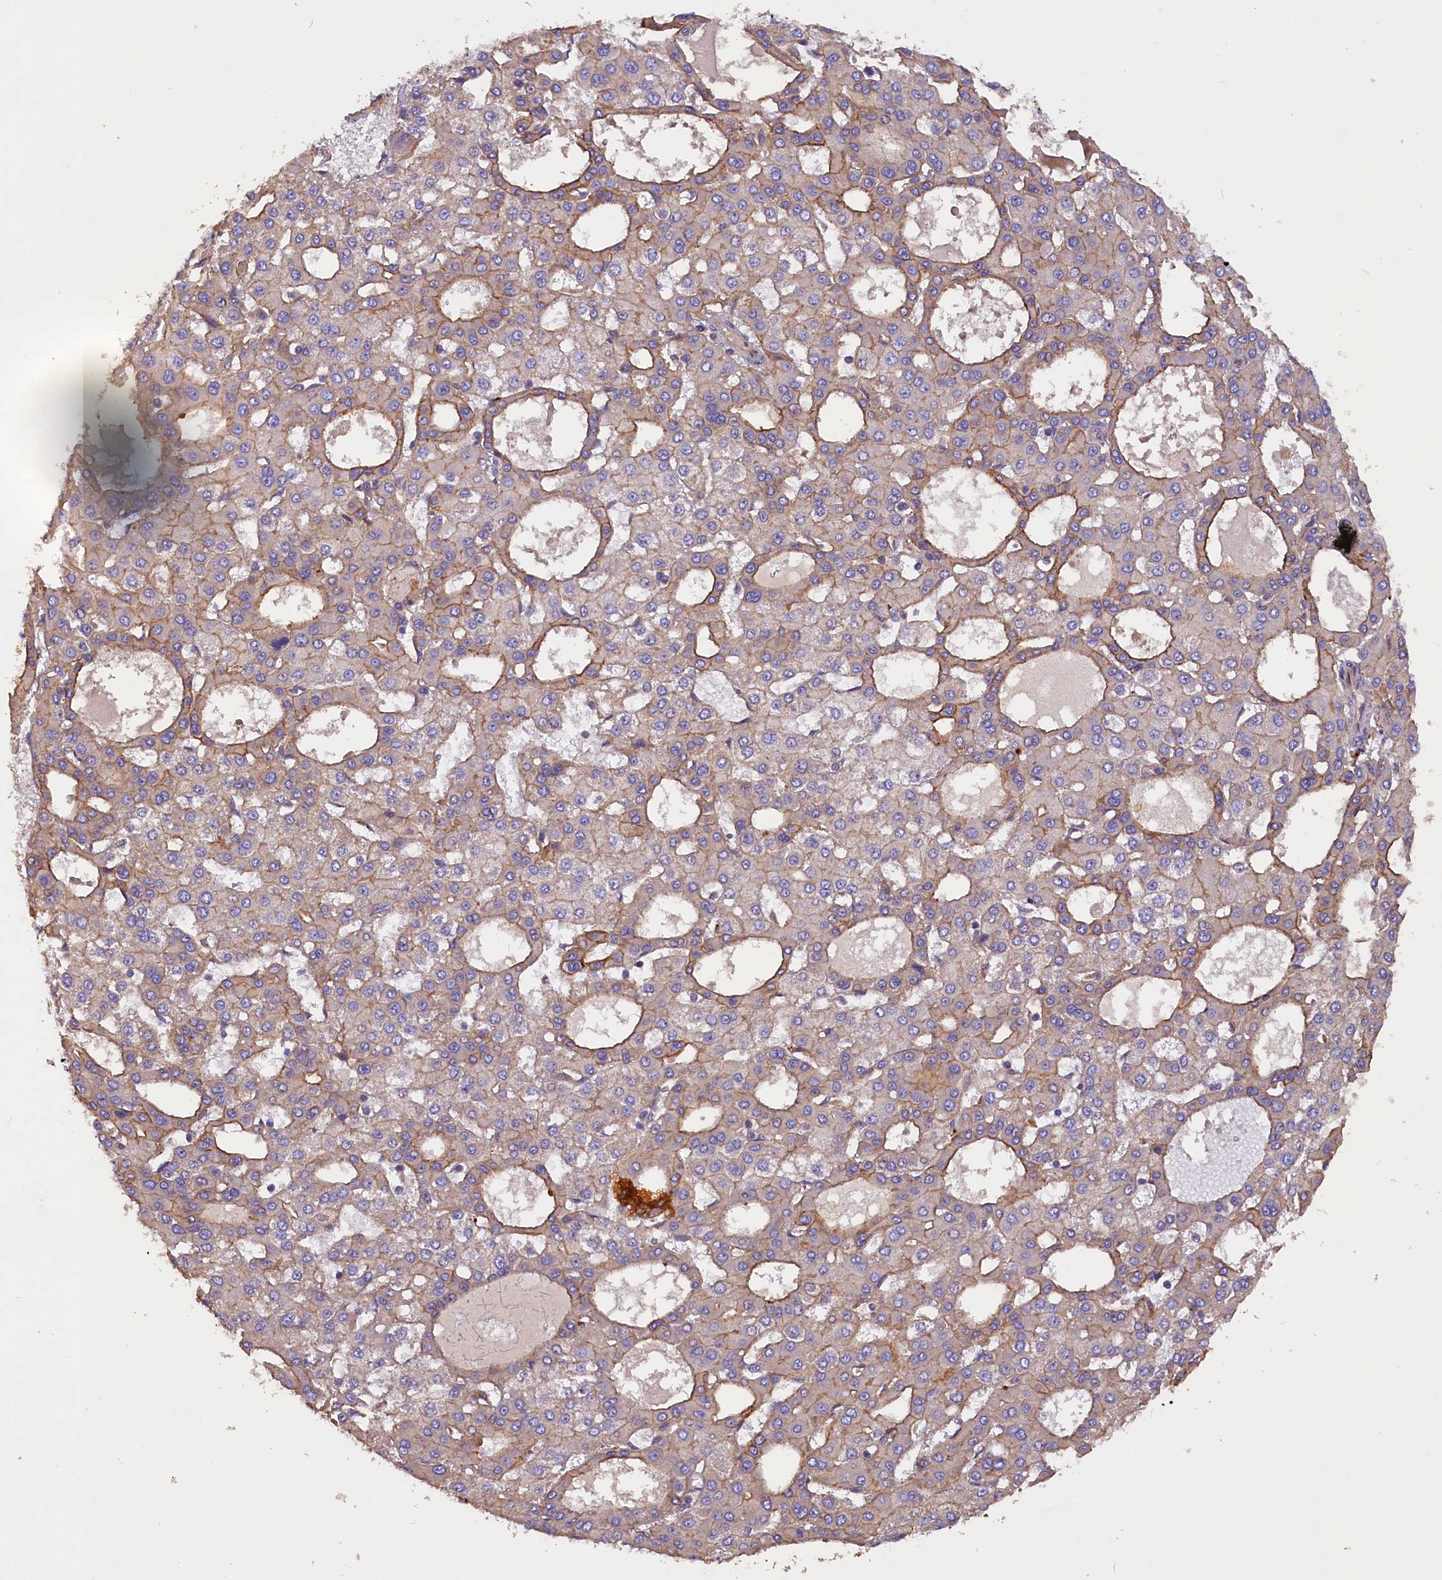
{"staining": {"intensity": "moderate", "quantity": "<25%", "location": "cytoplasmic/membranous"}, "tissue": "liver cancer", "cell_type": "Tumor cells", "image_type": "cancer", "snomed": [{"axis": "morphology", "description": "Carcinoma, Hepatocellular, NOS"}, {"axis": "topography", "description": "Liver"}], "caption": "Moderate cytoplasmic/membranous staining is identified in approximately <25% of tumor cells in hepatocellular carcinoma (liver).", "gene": "ERMARD", "patient": {"sex": "male", "age": 47}}